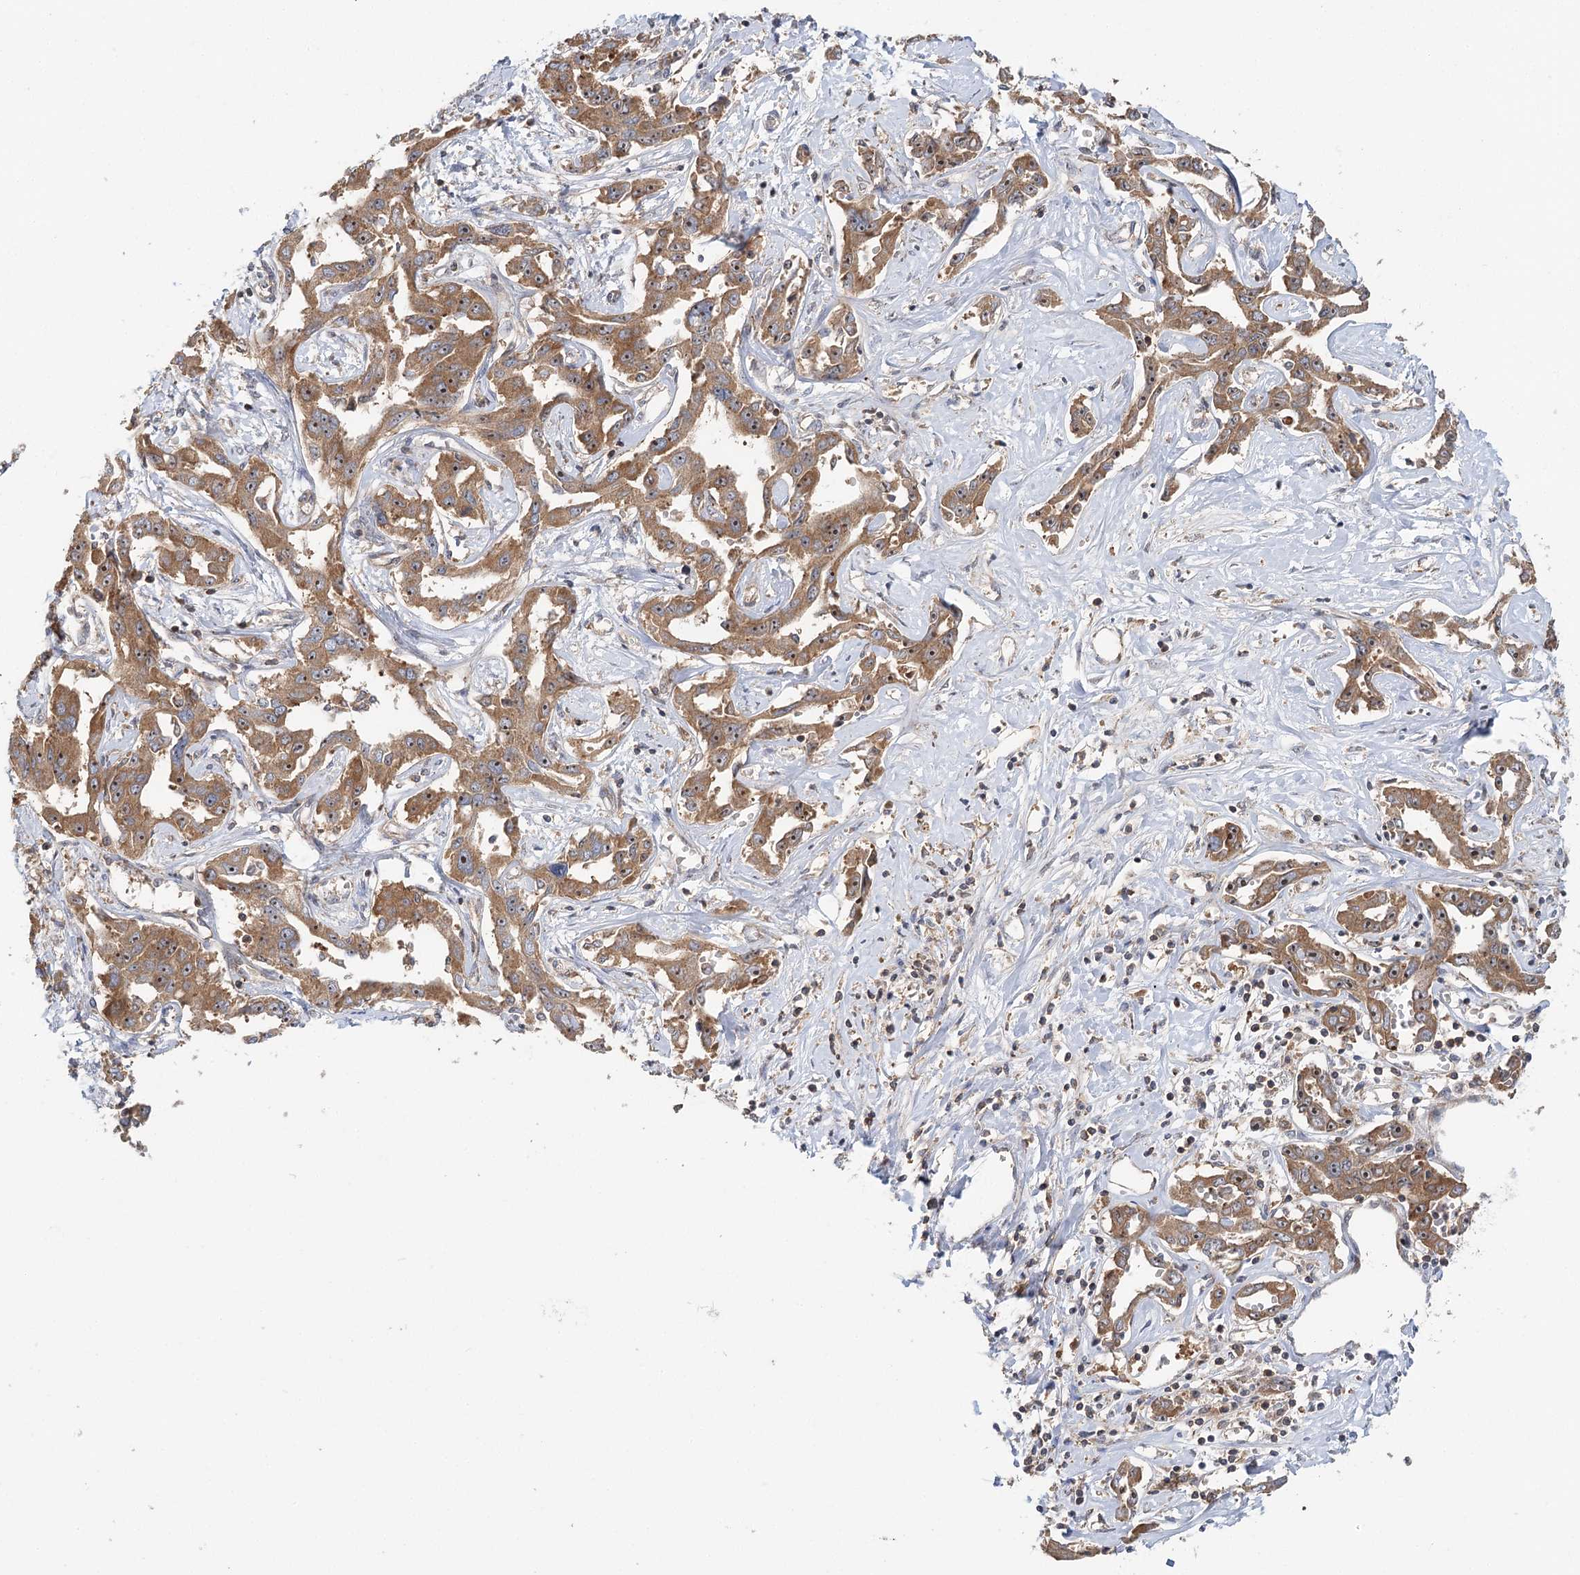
{"staining": {"intensity": "moderate", "quantity": ">75%", "location": "cytoplasmic/membranous,nuclear"}, "tissue": "liver cancer", "cell_type": "Tumor cells", "image_type": "cancer", "snomed": [{"axis": "morphology", "description": "Cholangiocarcinoma"}, {"axis": "topography", "description": "Liver"}], "caption": "A brown stain labels moderate cytoplasmic/membranous and nuclear staining of a protein in human liver cancer tumor cells.", "gene": "RAPGEF6", "patient": {"sex": "male", "age": 59}}